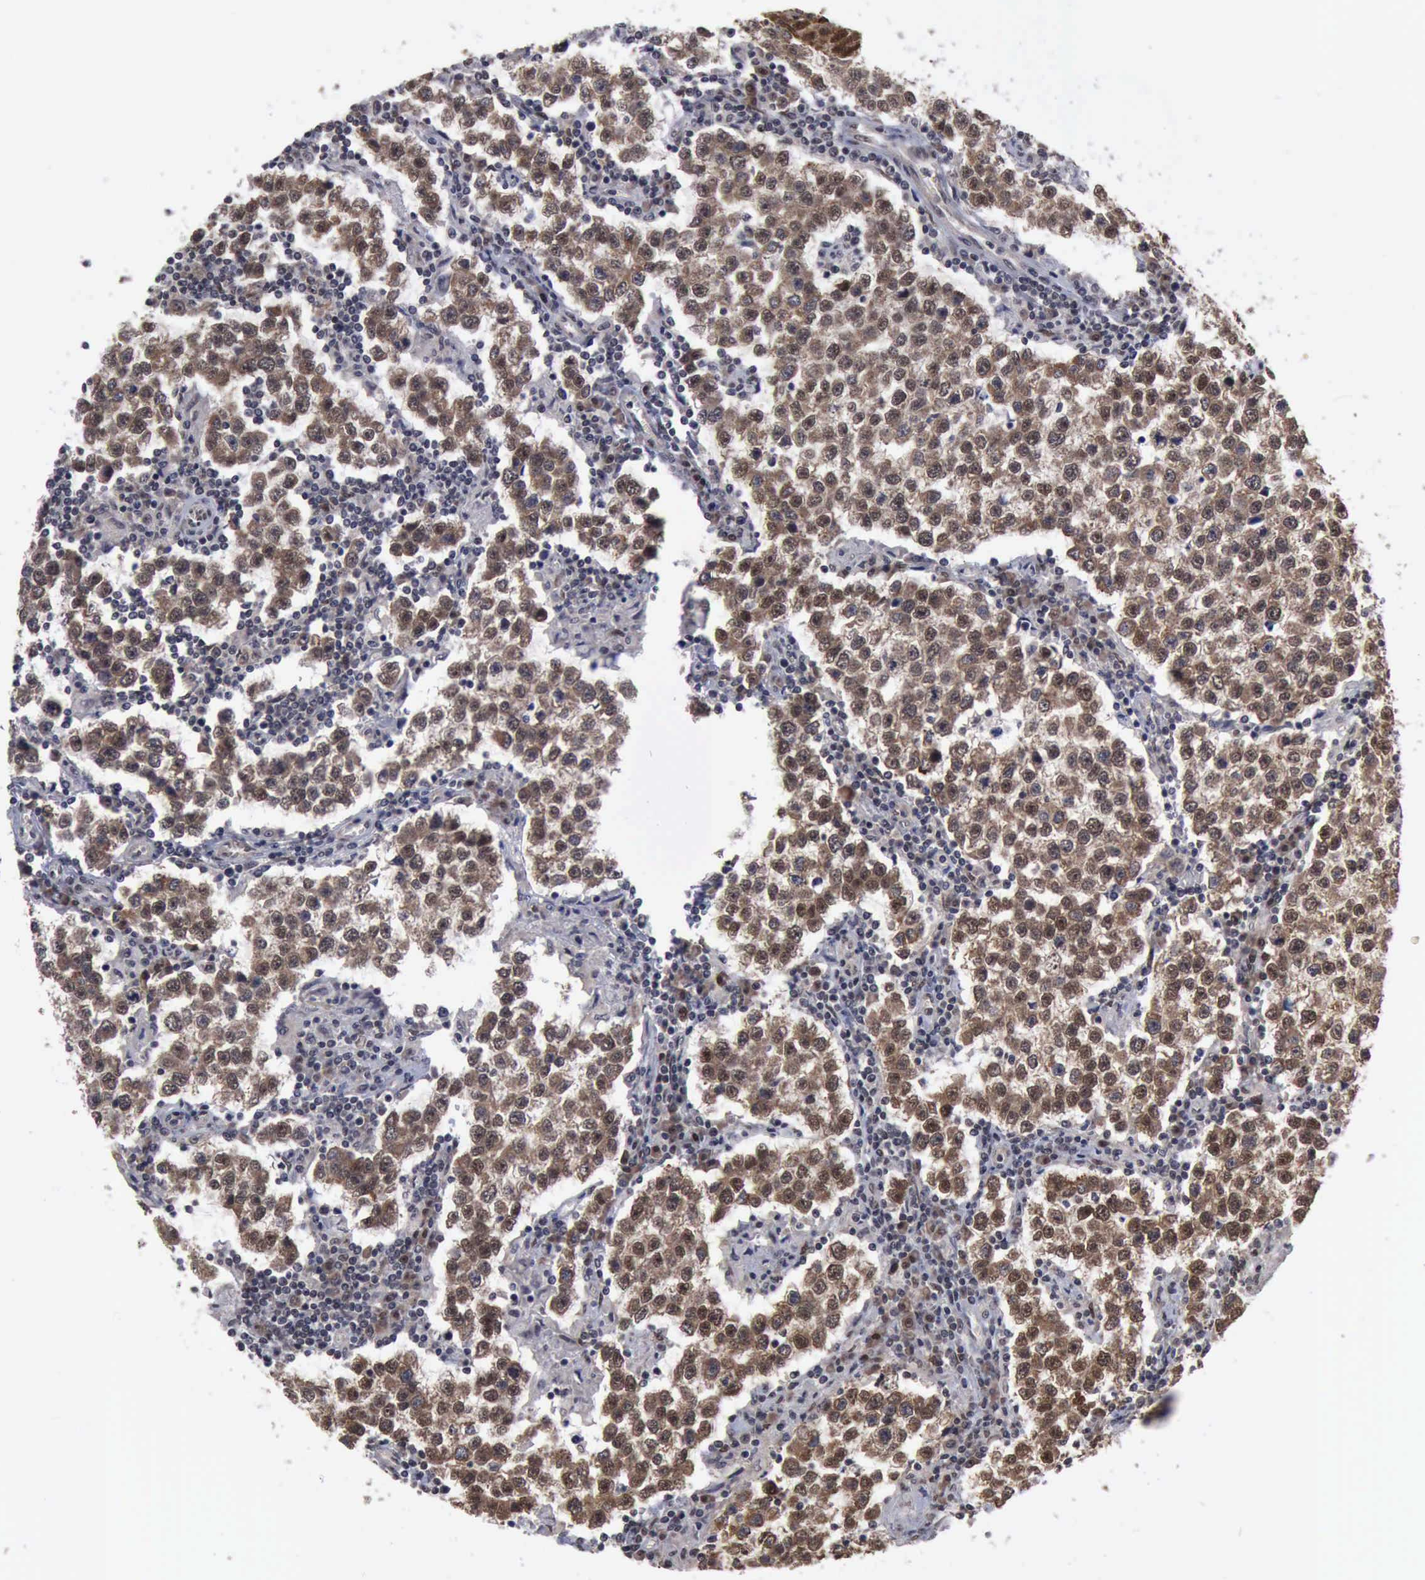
{"staining": {"intensity": "strong", "quantity": ">75%", "location": "cytoplasmic/membranous,nuclear"}, "tissue": "testis cancer", "cell_type": "Tumor cells", "image_type": "cancer", "snomed": [{"axis": "morphology", "description": "Seminoma, NOS"}, {"axis": "topography", "description": "Testis"}], "caption": "This is an image of immunohistochemistry (IHC) staining of testis seminoma, which shows strong staining in the cytoplasmic/membranous and nuclear of tumor cells.", "gene": "RTCB", "patient": {"sex": "male", "age": 36}}